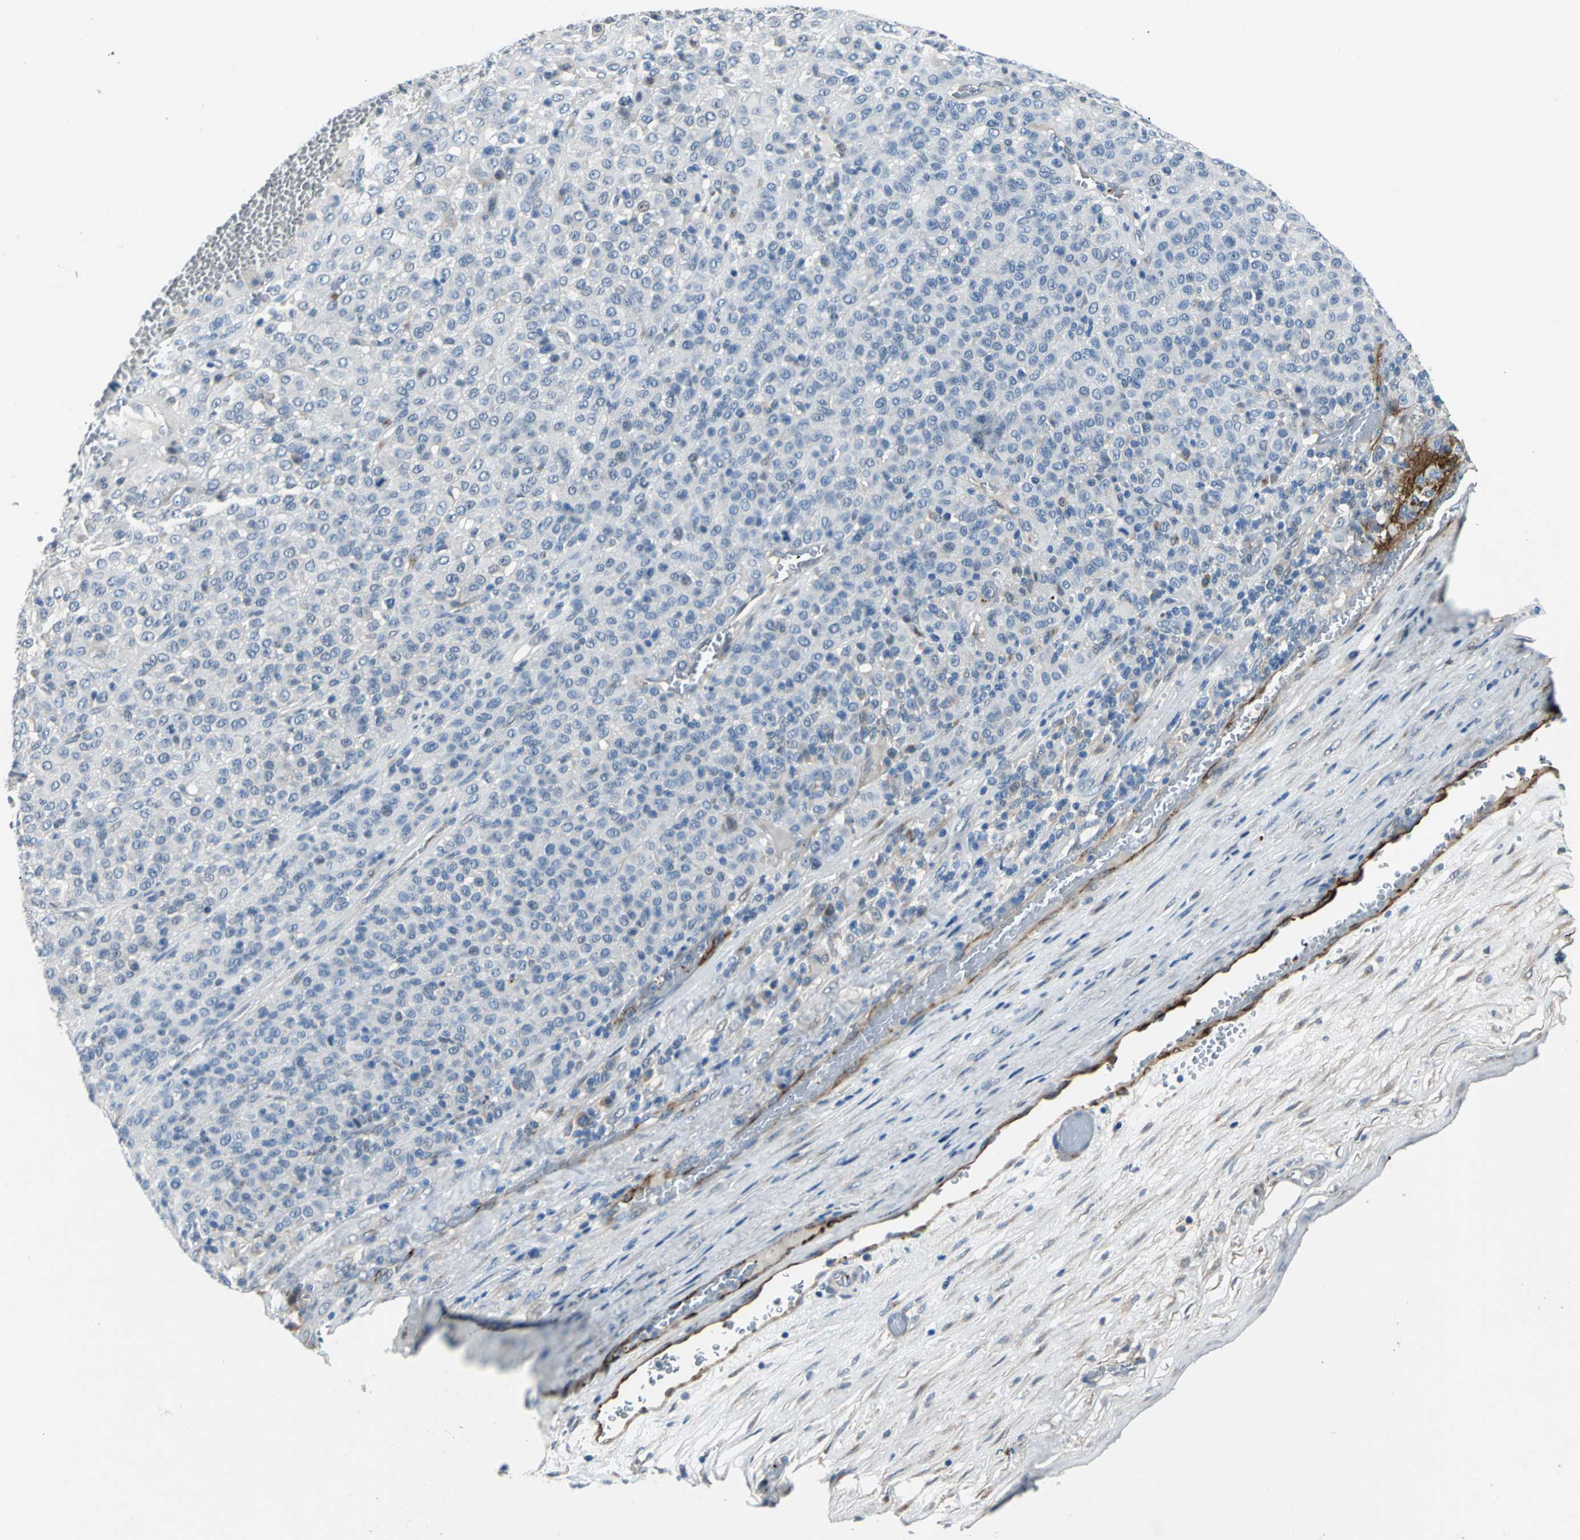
{"staining": {"intensity": "weak", "quantity": "<25%", "location": "cytoplasmic/membranous,nuclear"}, "tissue": "melanoma", "cell_type": "Tumor cells", "image_type": "cancer", "snomed": [{"axis": "morphology", "description": "Malignant melanoma, Metastatic site"}, {"axis": "topography", "description": "Pancreas"}], "caption": "Malignant melanoma (metastatic site) was stained to show a protein in brown. There is no significant positivity in tumor cells.", "gene": "SELP", "patient": {"sex": "female", "age": 30}}